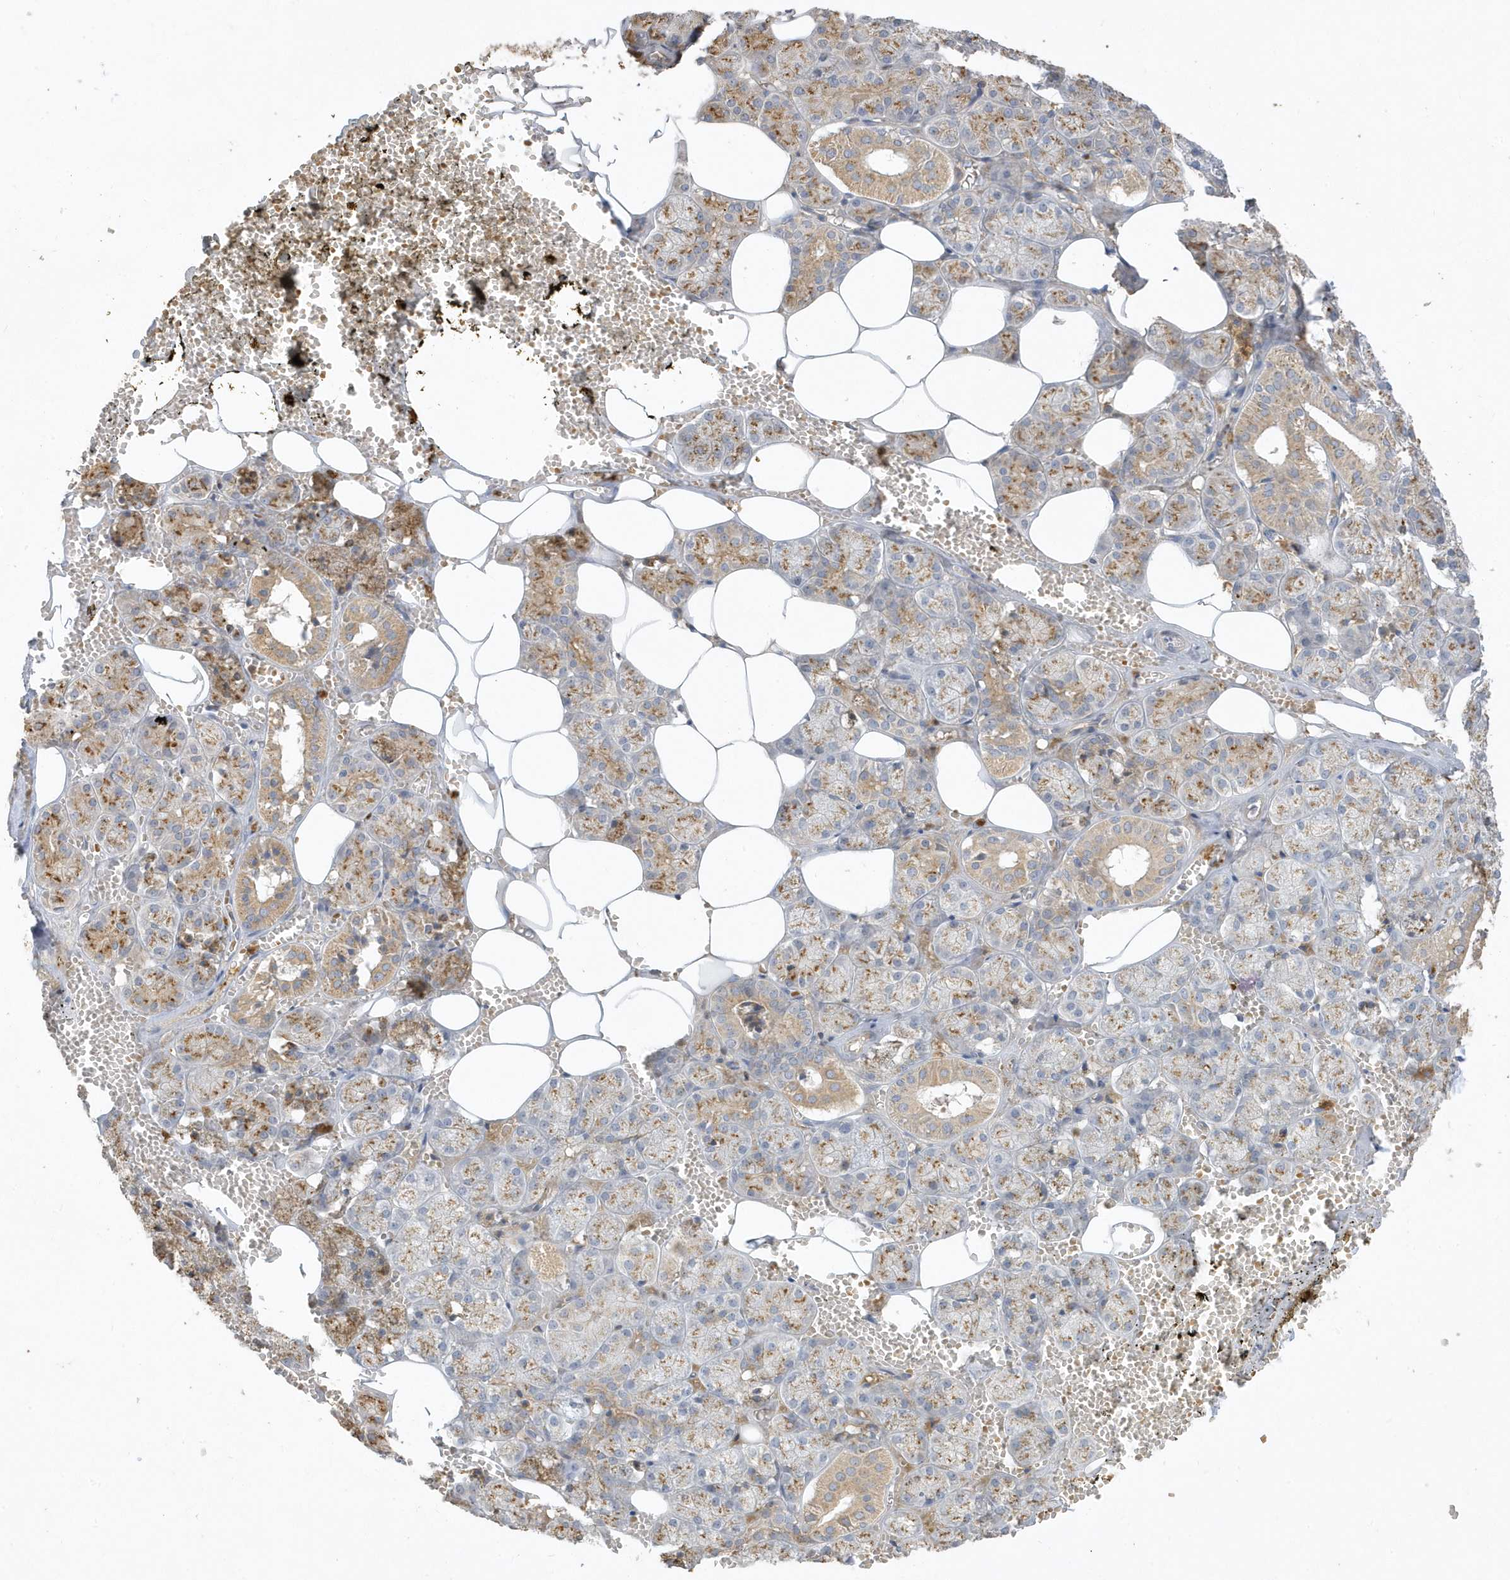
{"staining": {"intensity": "moderate", "quantity": ">75%", "location": "cytoplasmic/membranous"}, "tissue": "salivary gland", "cell_type": "Glandular cells", "image_type": "normal", "snomed": [{"axis": "morphology", "description": "Normal tissue, NOS"}, {"axis": "topography", "description": "Salivary gland"}], "caption": "A photomicrograph of salivary gland stained for a protein demonstrates moderate cytoplasmic/membranous brown staining in glandular cells. (DAB (3,3'-diaminobenzidine) IHC with brightfield microscopy, high magnification).", "gene": "DPP9", "patient": {"sex": "male", "age": 62}}